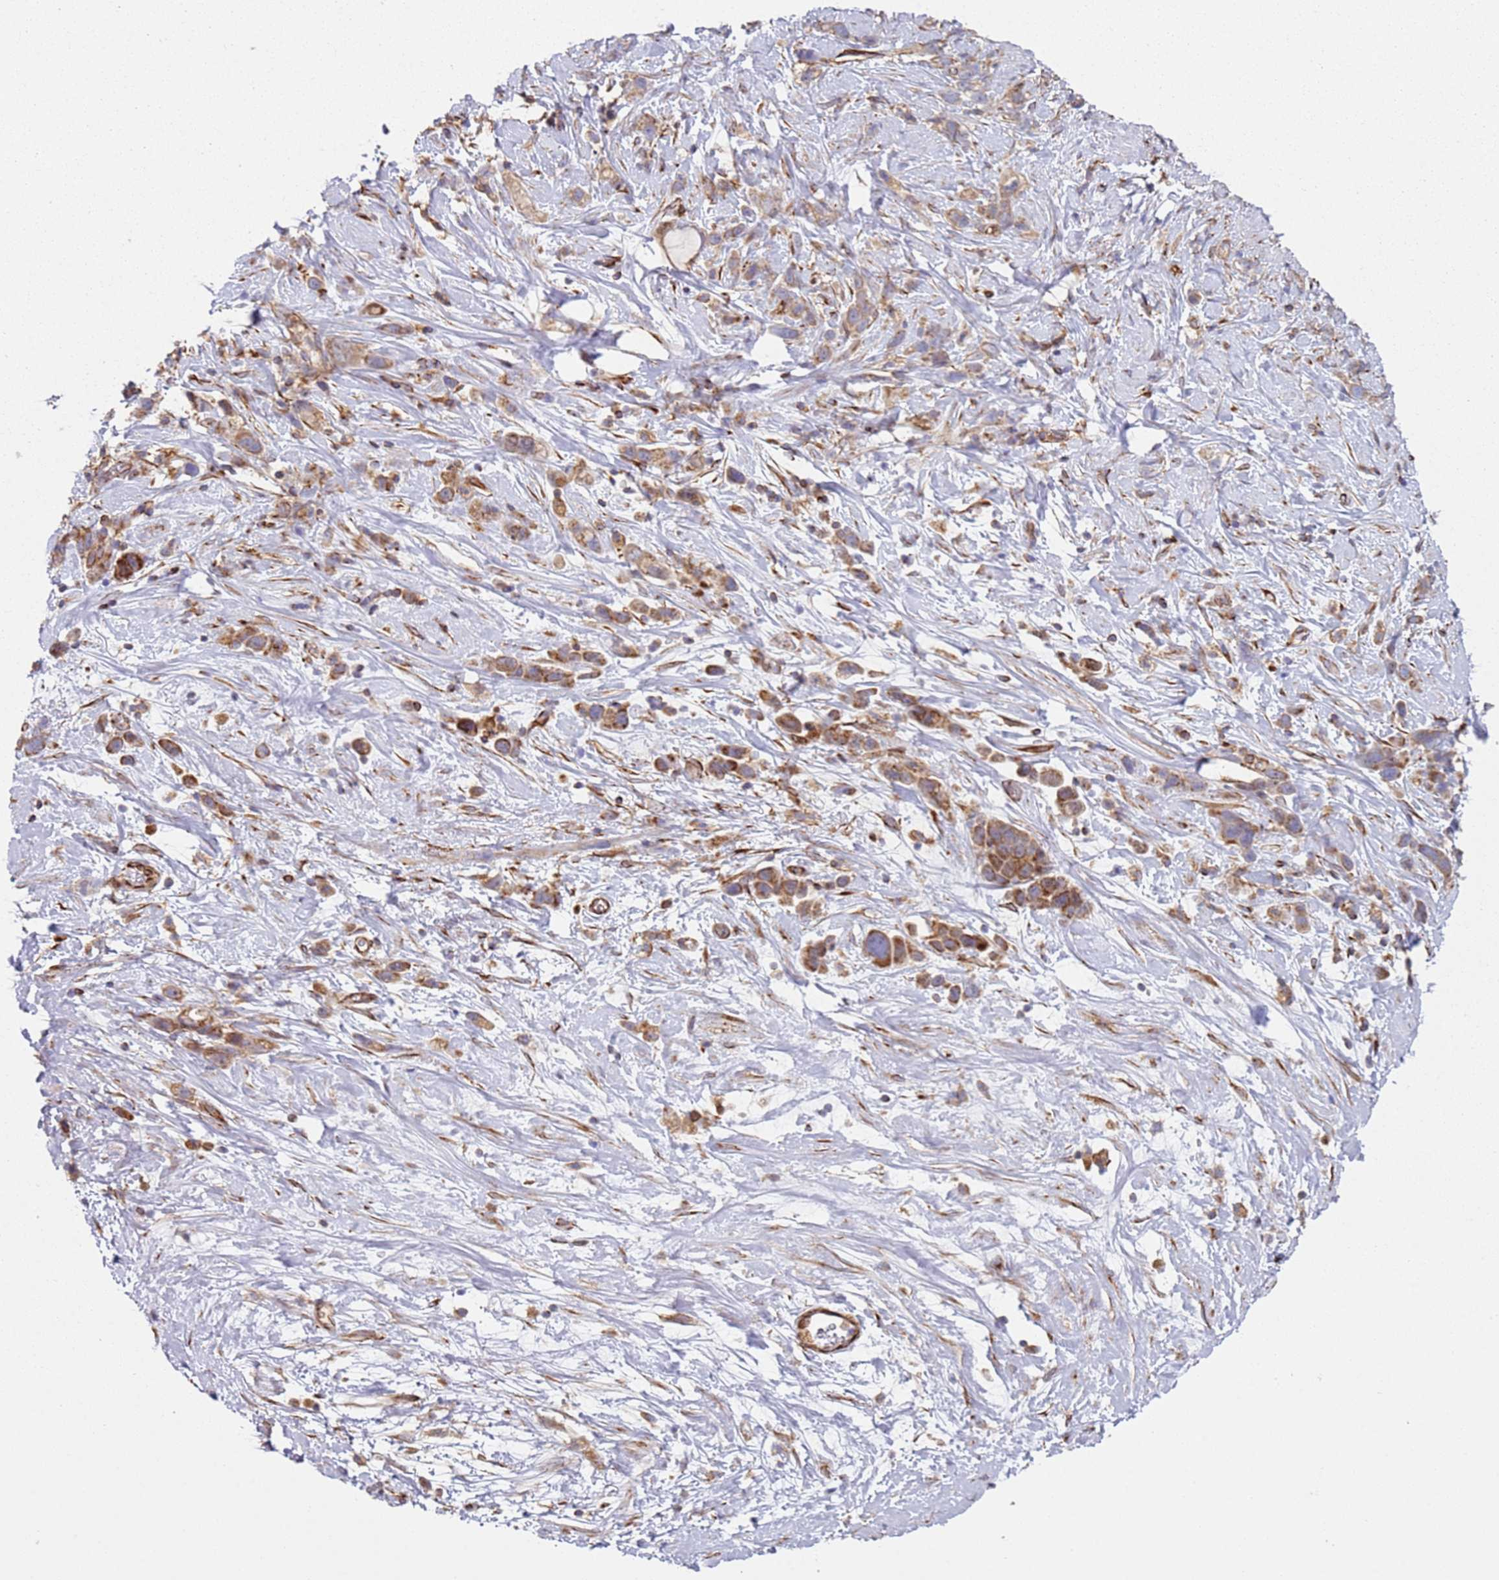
{"staining": {"intensity": "moderate", "quantity": ">75%", "location": "cytoplasmic/membranous"}, "tissue": "stomach cancer", "cell_type": "Tumor cells", "image_type": "cancer", "snomed": [{"axis": "morphology", "description": "Adenocarcinoma, NOS"}, {"axis": "topography", "description": "Stomach"}], "caption": "This is a histology image of immunohistochemistry staining of stomach cancer, which shows moderate positivity in the cytoplasmic/membranous of tumor cells.", "gene": "SNAPIN", "patient": {"sex": "female", "age": 65}}